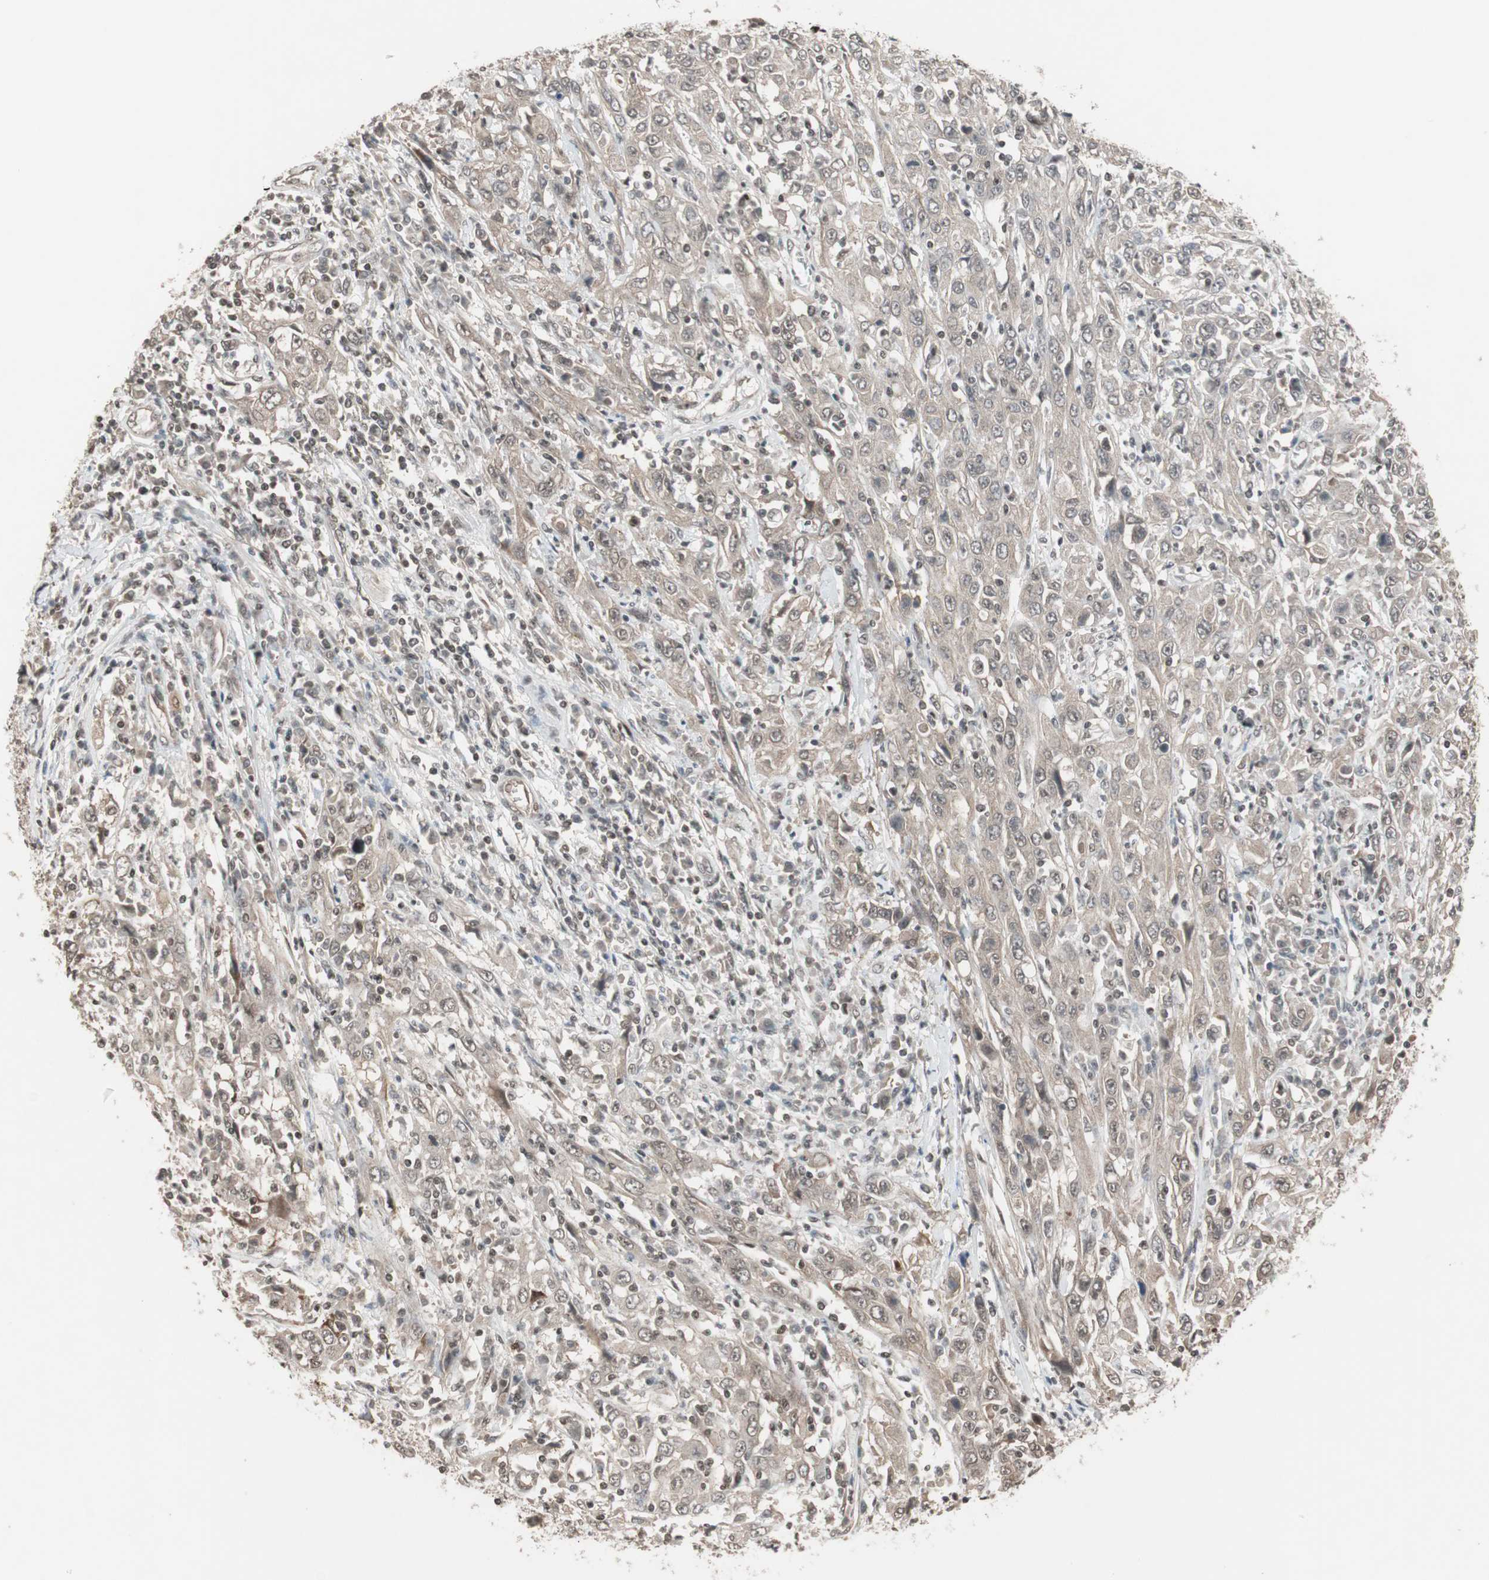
{"staining": {"intensity": "weak", "quantity": "<25%", "location": "cytoplasmic/membranous"}, "tissue": "cervical cancer", "cell_type": "Tumor cells", "image_type": "cancer", "snomed": [{"axis": "morphology", "description": "Squamous cell carcinoma, NOS"}, {"axis": "topography", "description": "Cervix"}], "caption": "Protein analysis of squamous cell carcinoma (cervical) displays no significant staining in tumor cells. (DAB (3,3'-diaminobenzidine) immunohistochemistry, high magnification).", "gene": "DRAP1", "patient": {"sex": "female", "age": 46}}